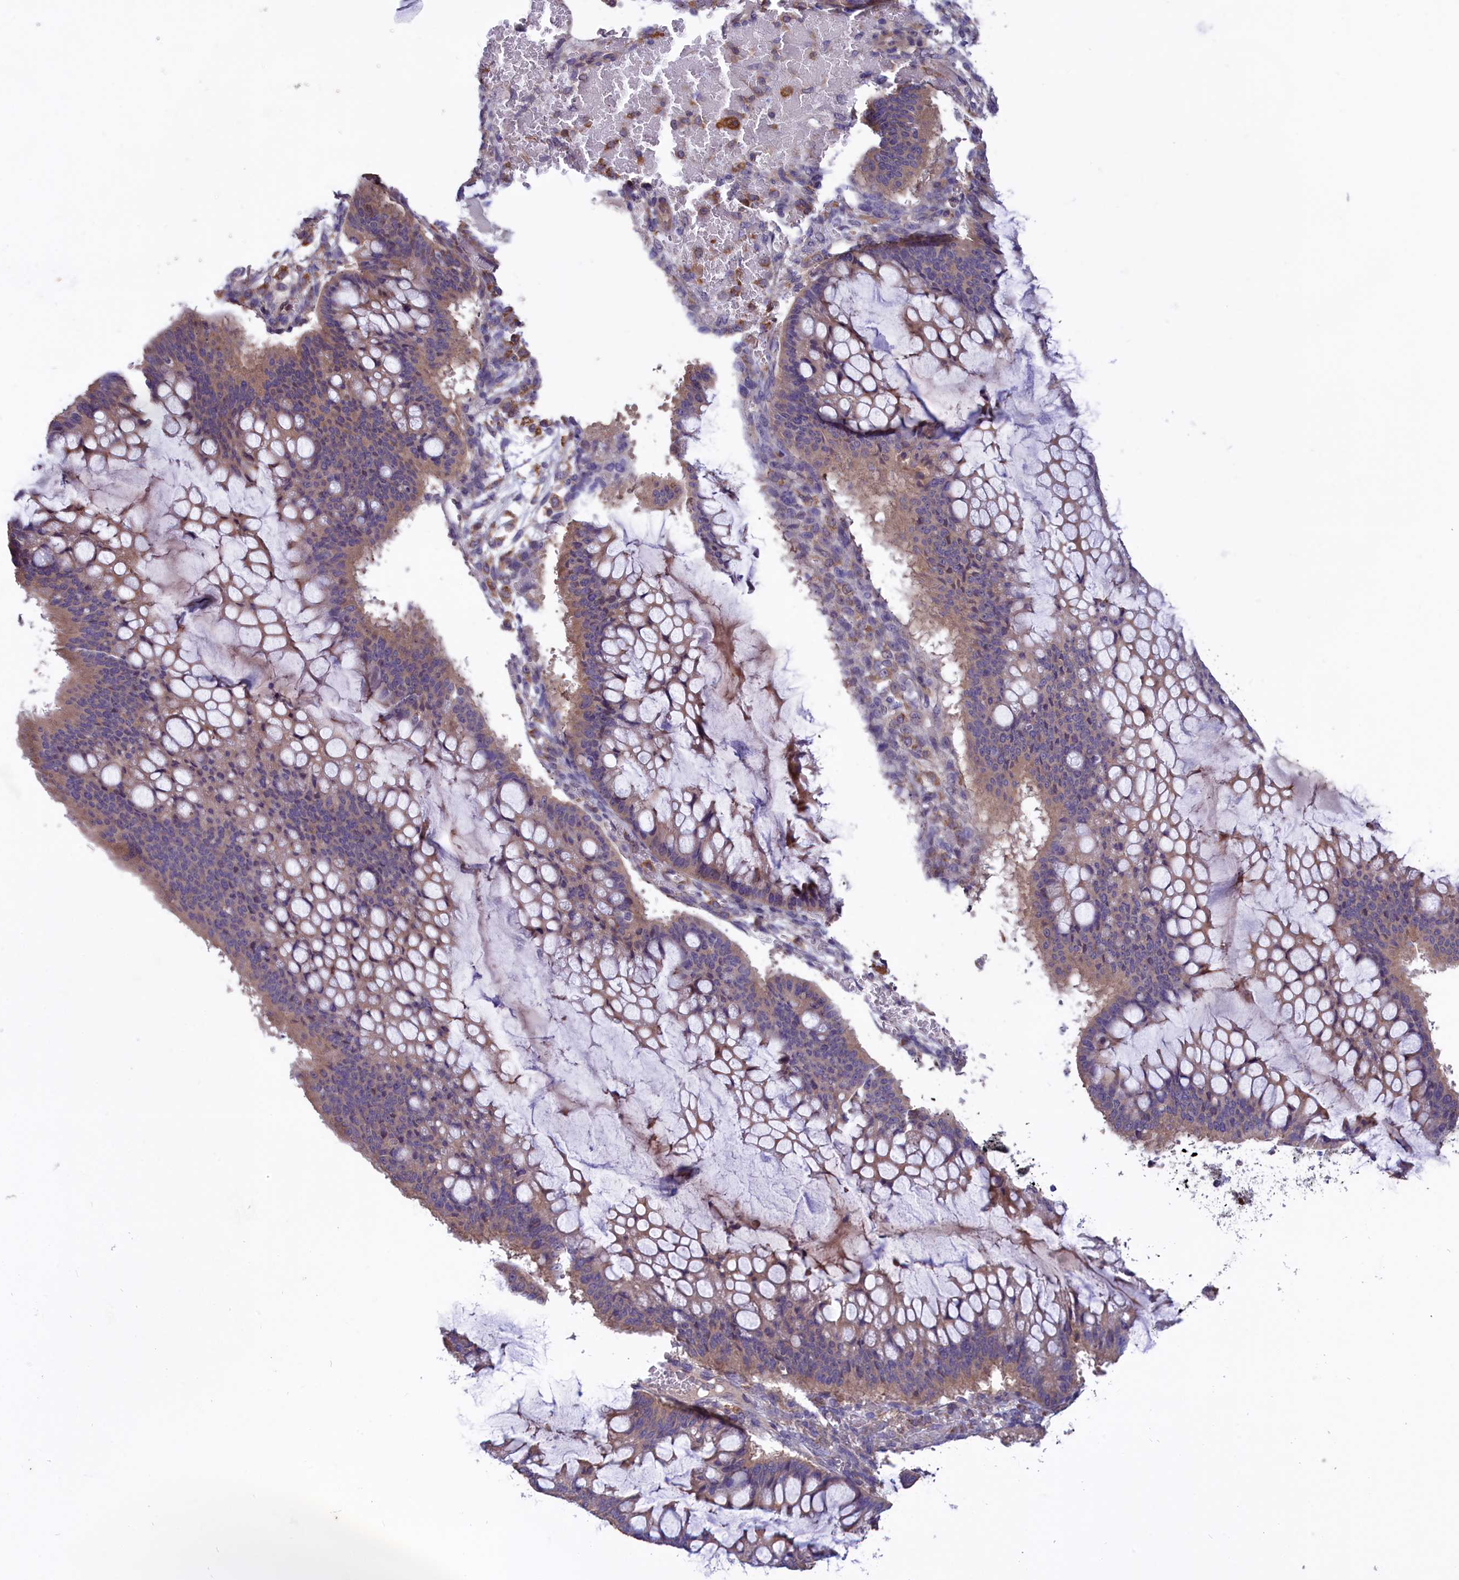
{"staining": {"intensity": "moderate", "quantity": ">75%", "location": "cytoplasmic/membranous"}, "tissue": "ovarian cancer", "cell_type": "Tumor cells", "image_type": "cancer", "snomed": [{"axis": "morphology", "description": "Cystadenocarcinoma, mucinous, NOS"}, {"axis": "topography", "description": "Ovary"}], "caption": "Protein expression analysis of ovarian mucinous cystadenocarcinoma shows moderate cytoplasmic/membranous positivity in about >75% of tumor cells.", "gene": "AMDHD2", "patient": {"sex": "female", "age": 73}}